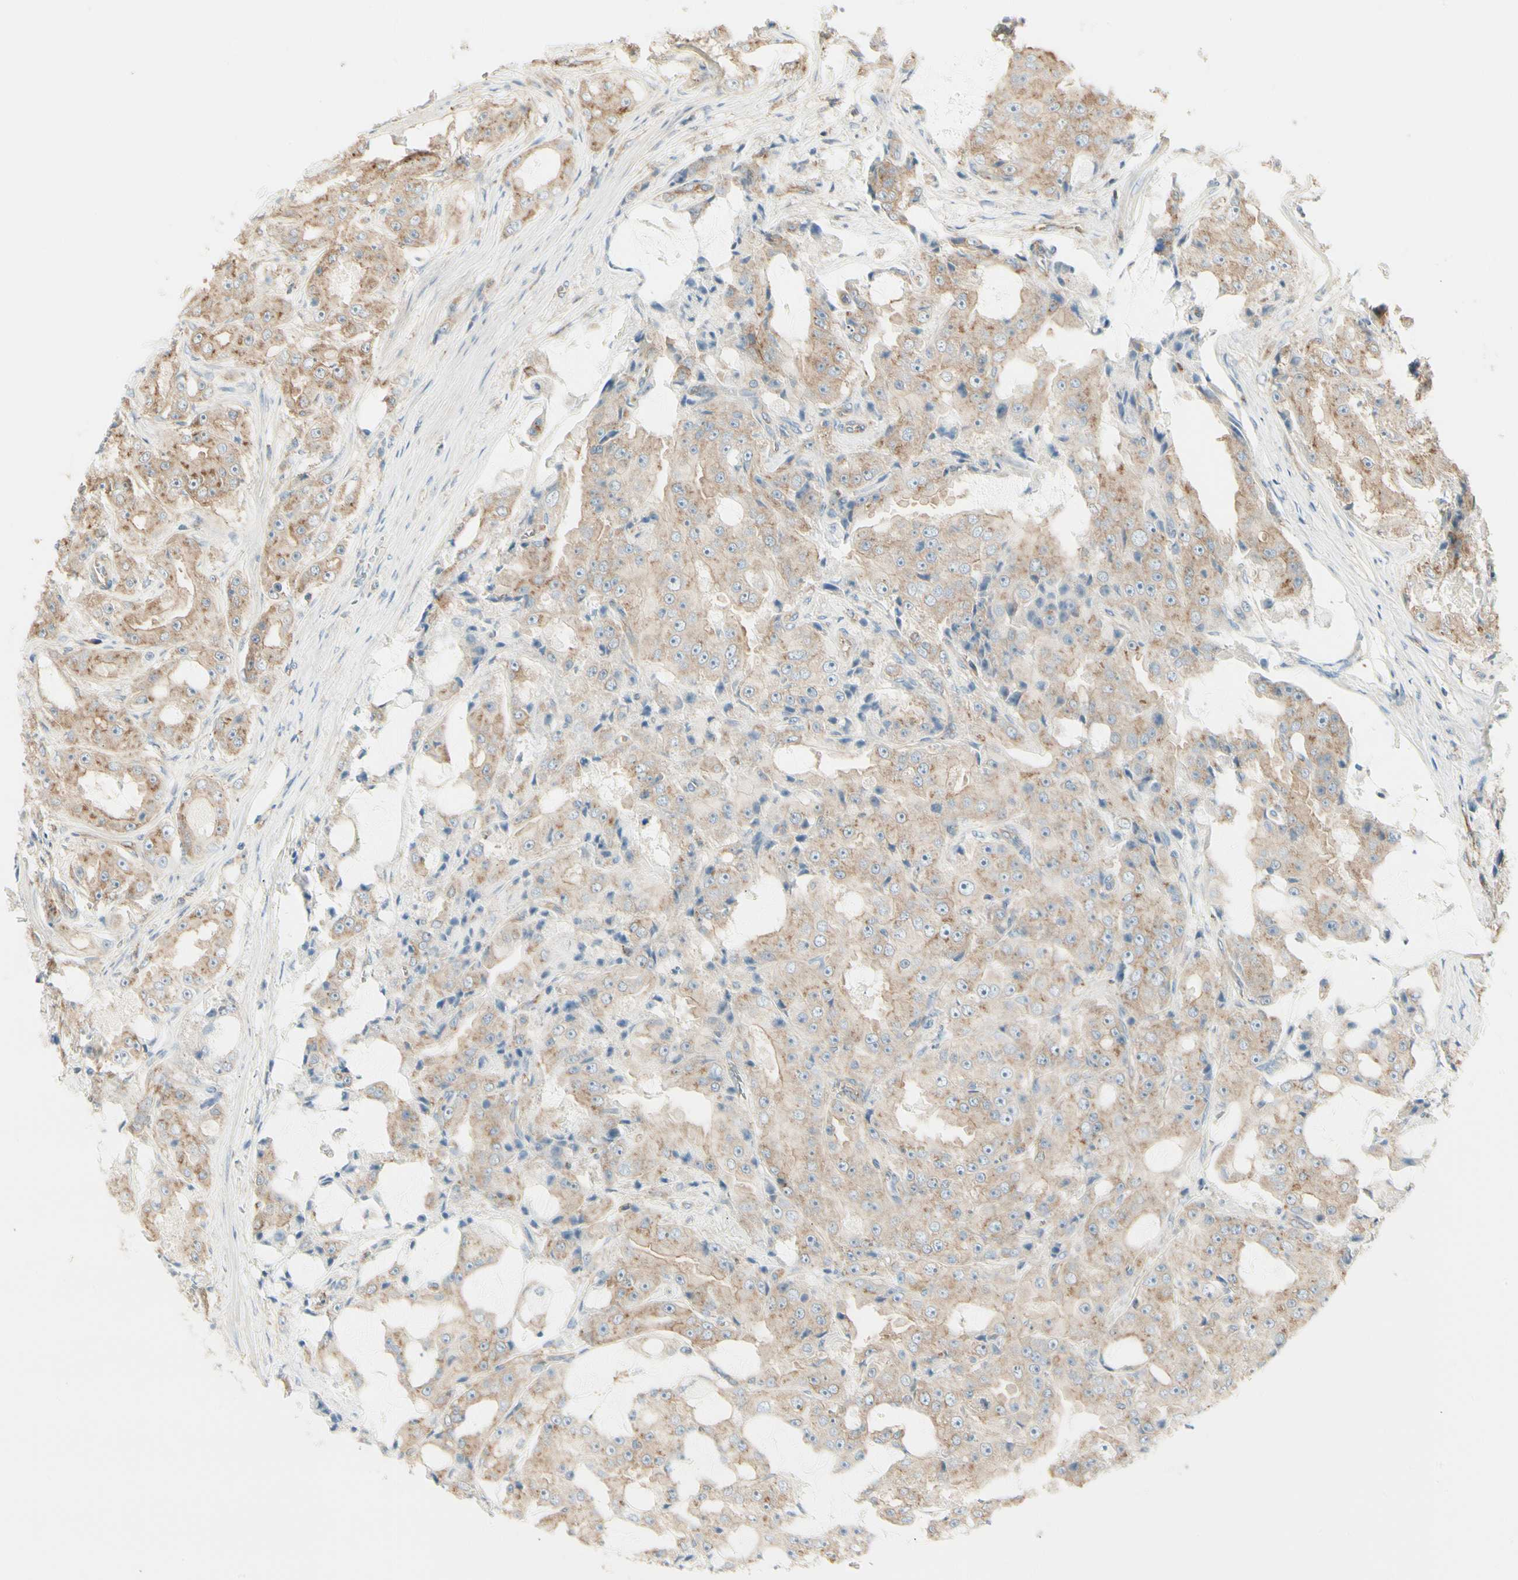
{"staining": {"intensity": "moderate", "quantity": ">75%", "location": "cytoplasmic/membranous"}, "tissue": "prostate cancer", "cell_type": "Tumor cells", "image_type": "cancer", "snomed": [{"axis": "morphology", "description": "Adenocarcinoma, High grade"}, {"axis": "topography", "description": "Prostate"}], "caption": "Moderate cytoplasmic/membranous staining is seen in about >75% of tumor cells in high-grade adenocarcinoma (prostate).", "gene": "AGFG1", "patient": {"sex": "male", "age": 73}}